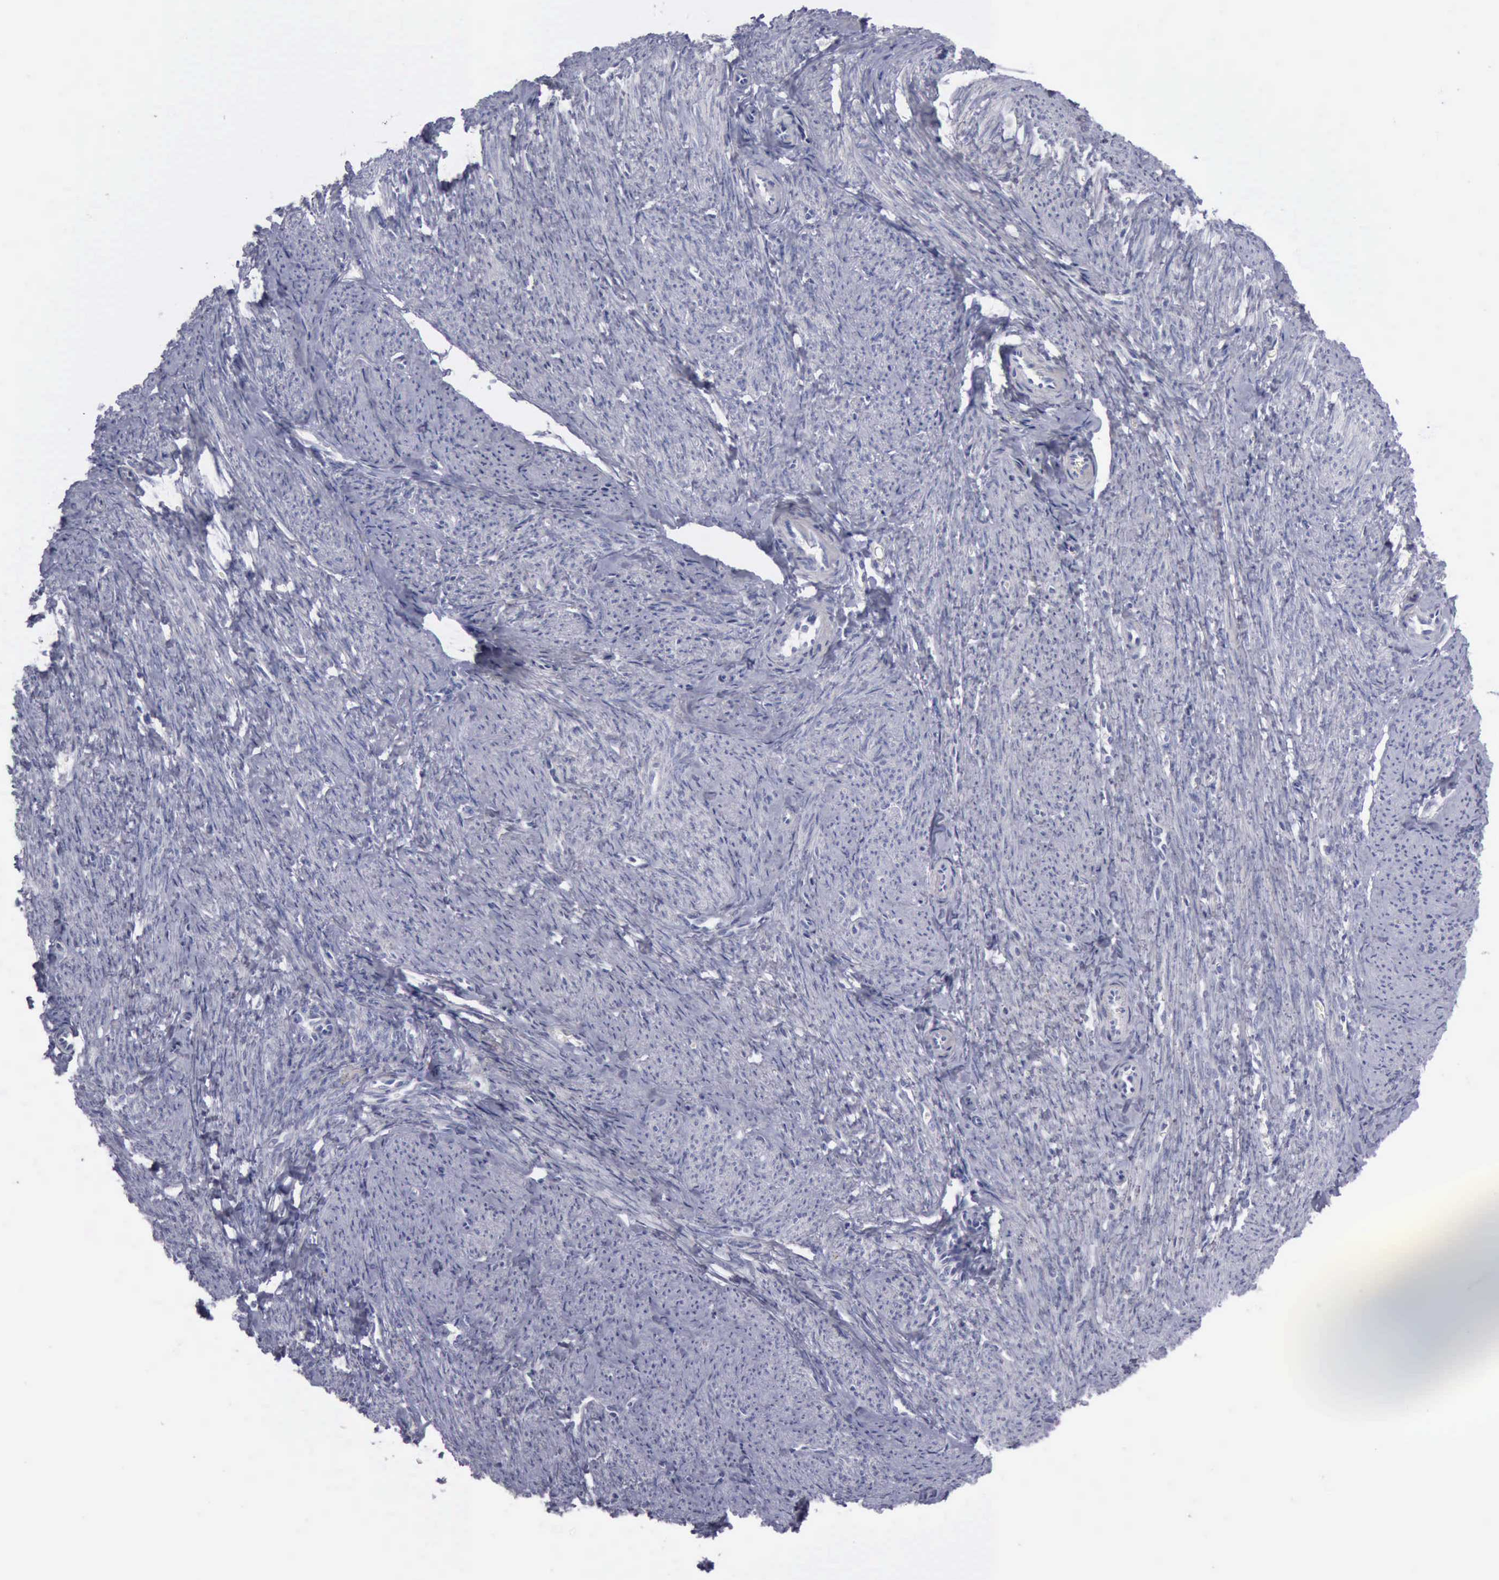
{"staining": {"intensity": "negative", "quantity": "none", "location": "none"}, "tissue": "smooth muscle", "cell_type": "Smooth muscle cells", "image_type": "normal", "snomed": [{"axis": "morphology", "description": "Normal tissue, NOS"}, {"axis": "topography", "description": "Smooth muscle"}, {"axis": "topography", "description": "Cervix"}], "caption": "An immunohistochemistry photomicrograph of benign smooth muscle is shown. There is no staining in smooth muscle cells of smooth muscle. The staining was performed using DAB to visualize the protein expression in brown, while the nuclei were stained in blue with hematoxylin (Magnification: 20x).", "gene": "CDH2", "patient": {"sex": "female", "age": 70}}